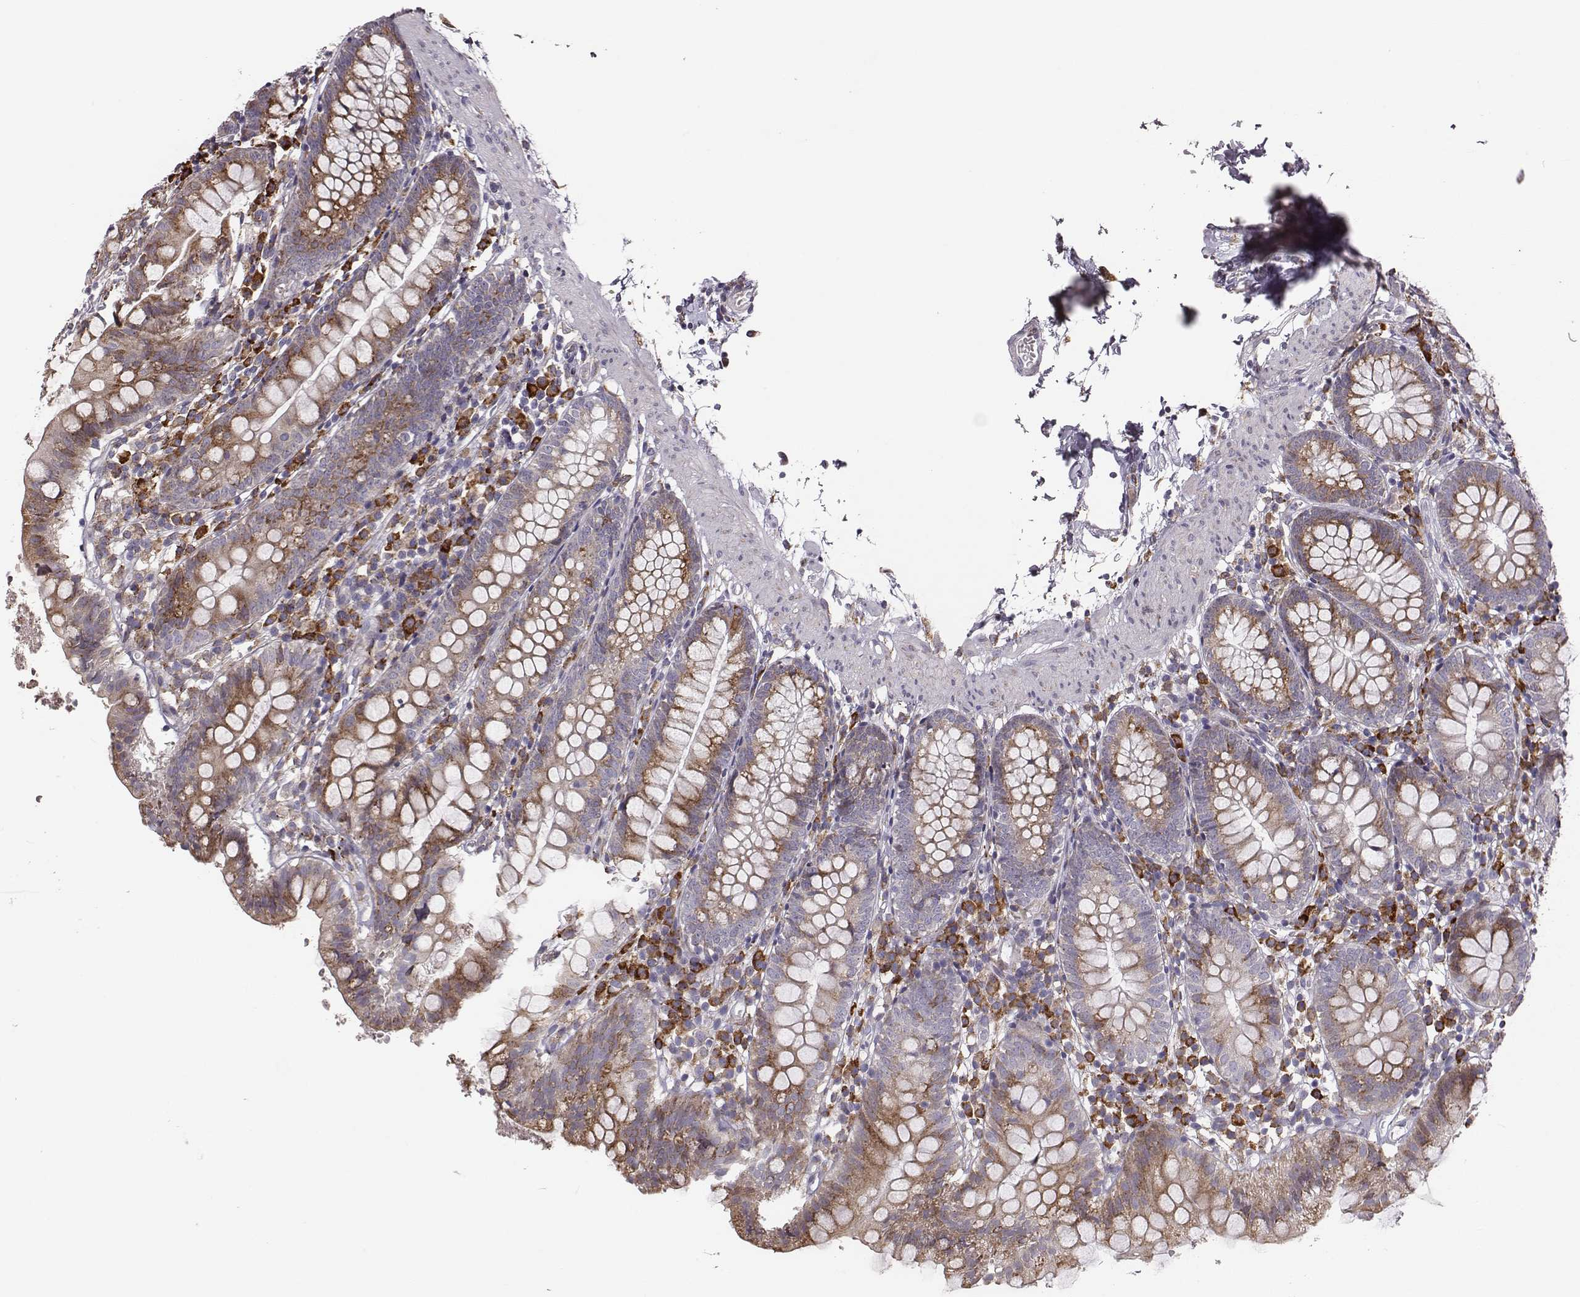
{"staining": {"intensity": "strong", "quantity": ">75%", "location": "cytoplasmic/membranous"}, "tissue": "small intestine", "cell_type": "Glandular cells", "image_type": "normal", "snomed": [{"axis": "morphology", "description": "Normal tissue, NOS"}, {"axis": "topography", "description": "Small intestine"}], "caption": "Immunohistochemical staining of normal human small intestine reveals high levels of strong cytoplasmic/membranous expression in approximately >75% of glandular cells.", "gene": "SELENOI", "patient": {"sex": "female", "age": 90}}